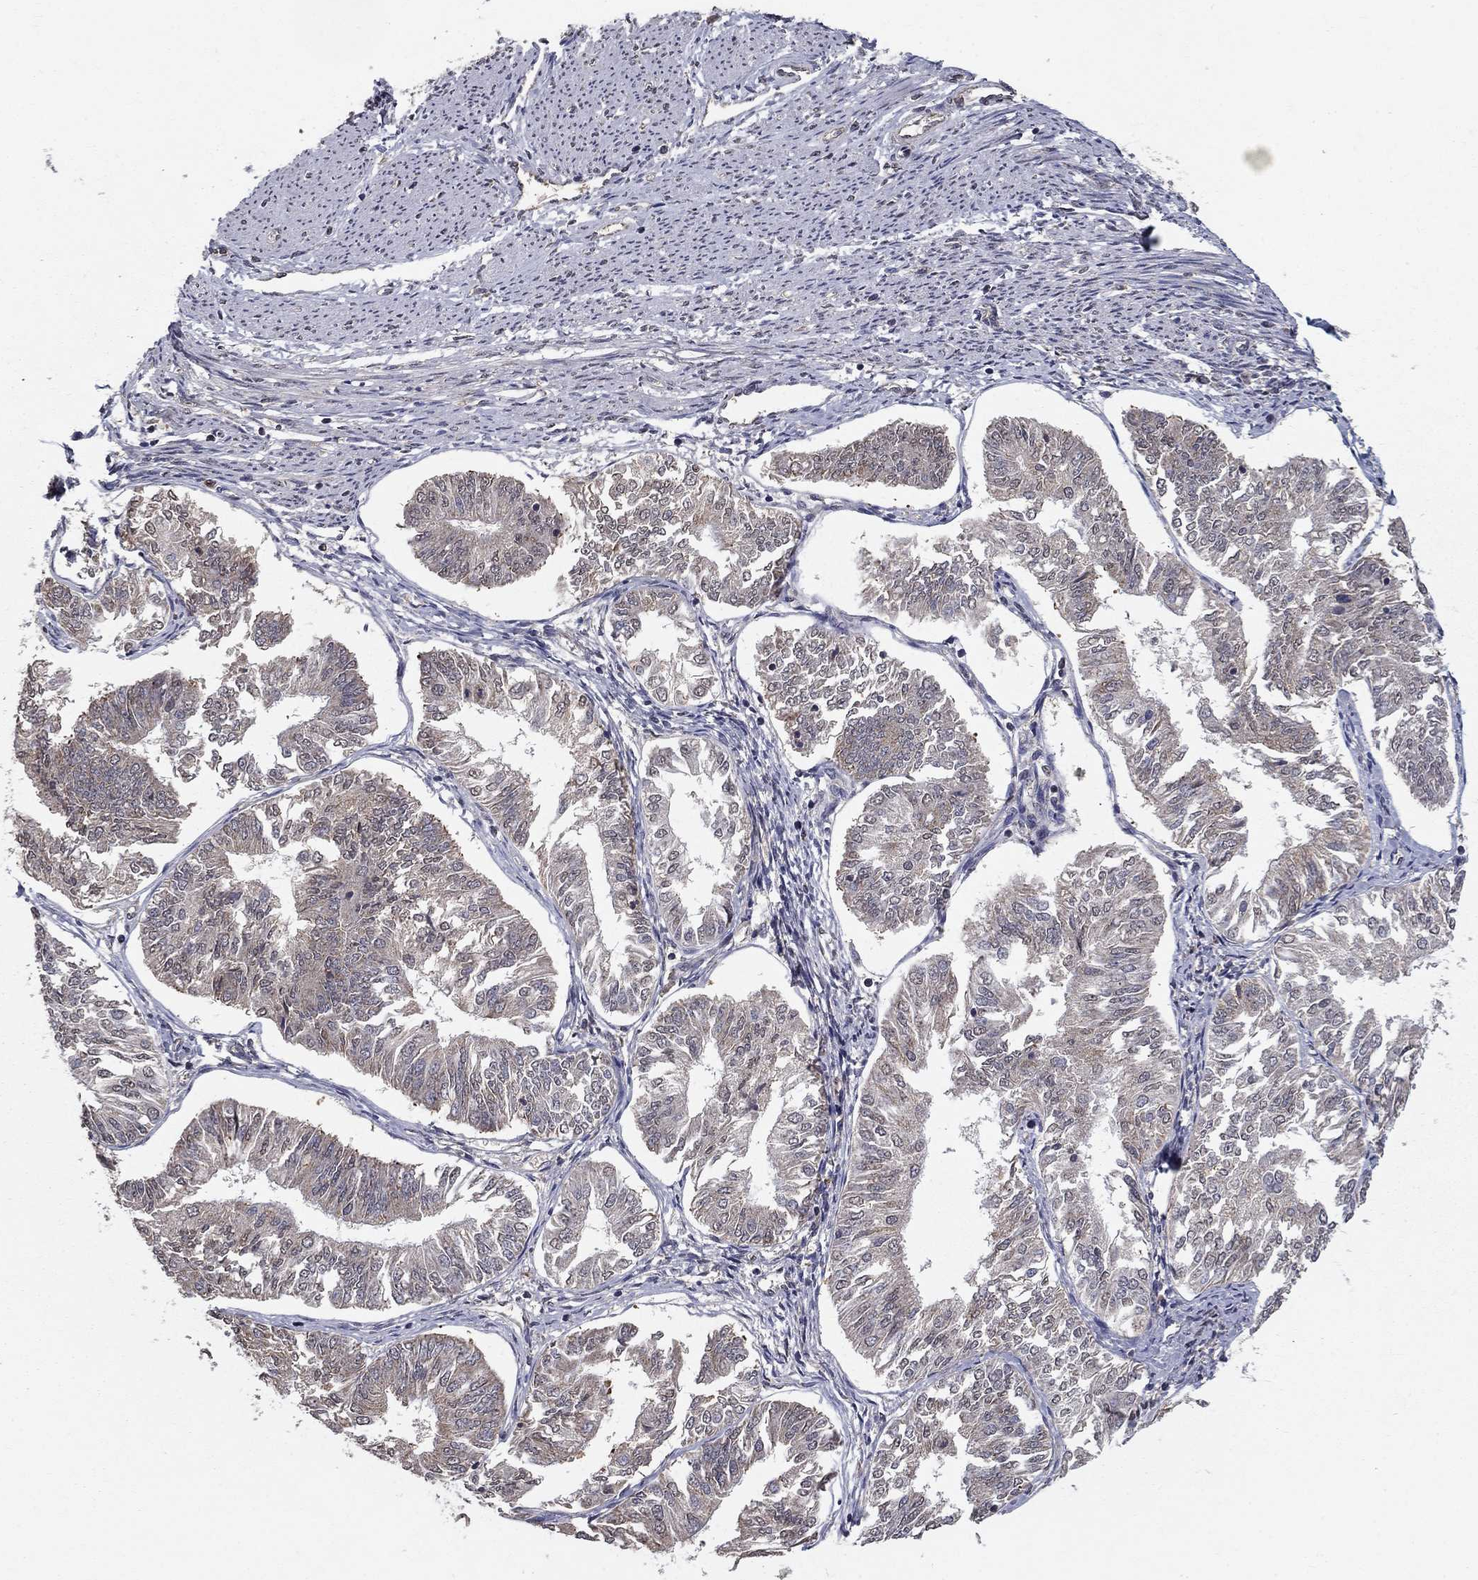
{"staining": {"intensity": "negative", "quantity": "none", "location": "none"}, "tissue": "endometrial cancer", "cell_type": "Tumor cells", "image_type": "cancer", "snomed": [{"axis": "morphology", "description": "Adenocarcinoma, NOS"}, {"axis": "topography", "description": "Endometrium"}], "caption": "An immunohistochemistry photomicrograph of adenocarcinoma (endometrial) is shown. There is no staining in tumor cells of adenocarcinoma (endometrial).", "gene": "SLC2A13", "patient": {"sex": "female", "age": 58}}